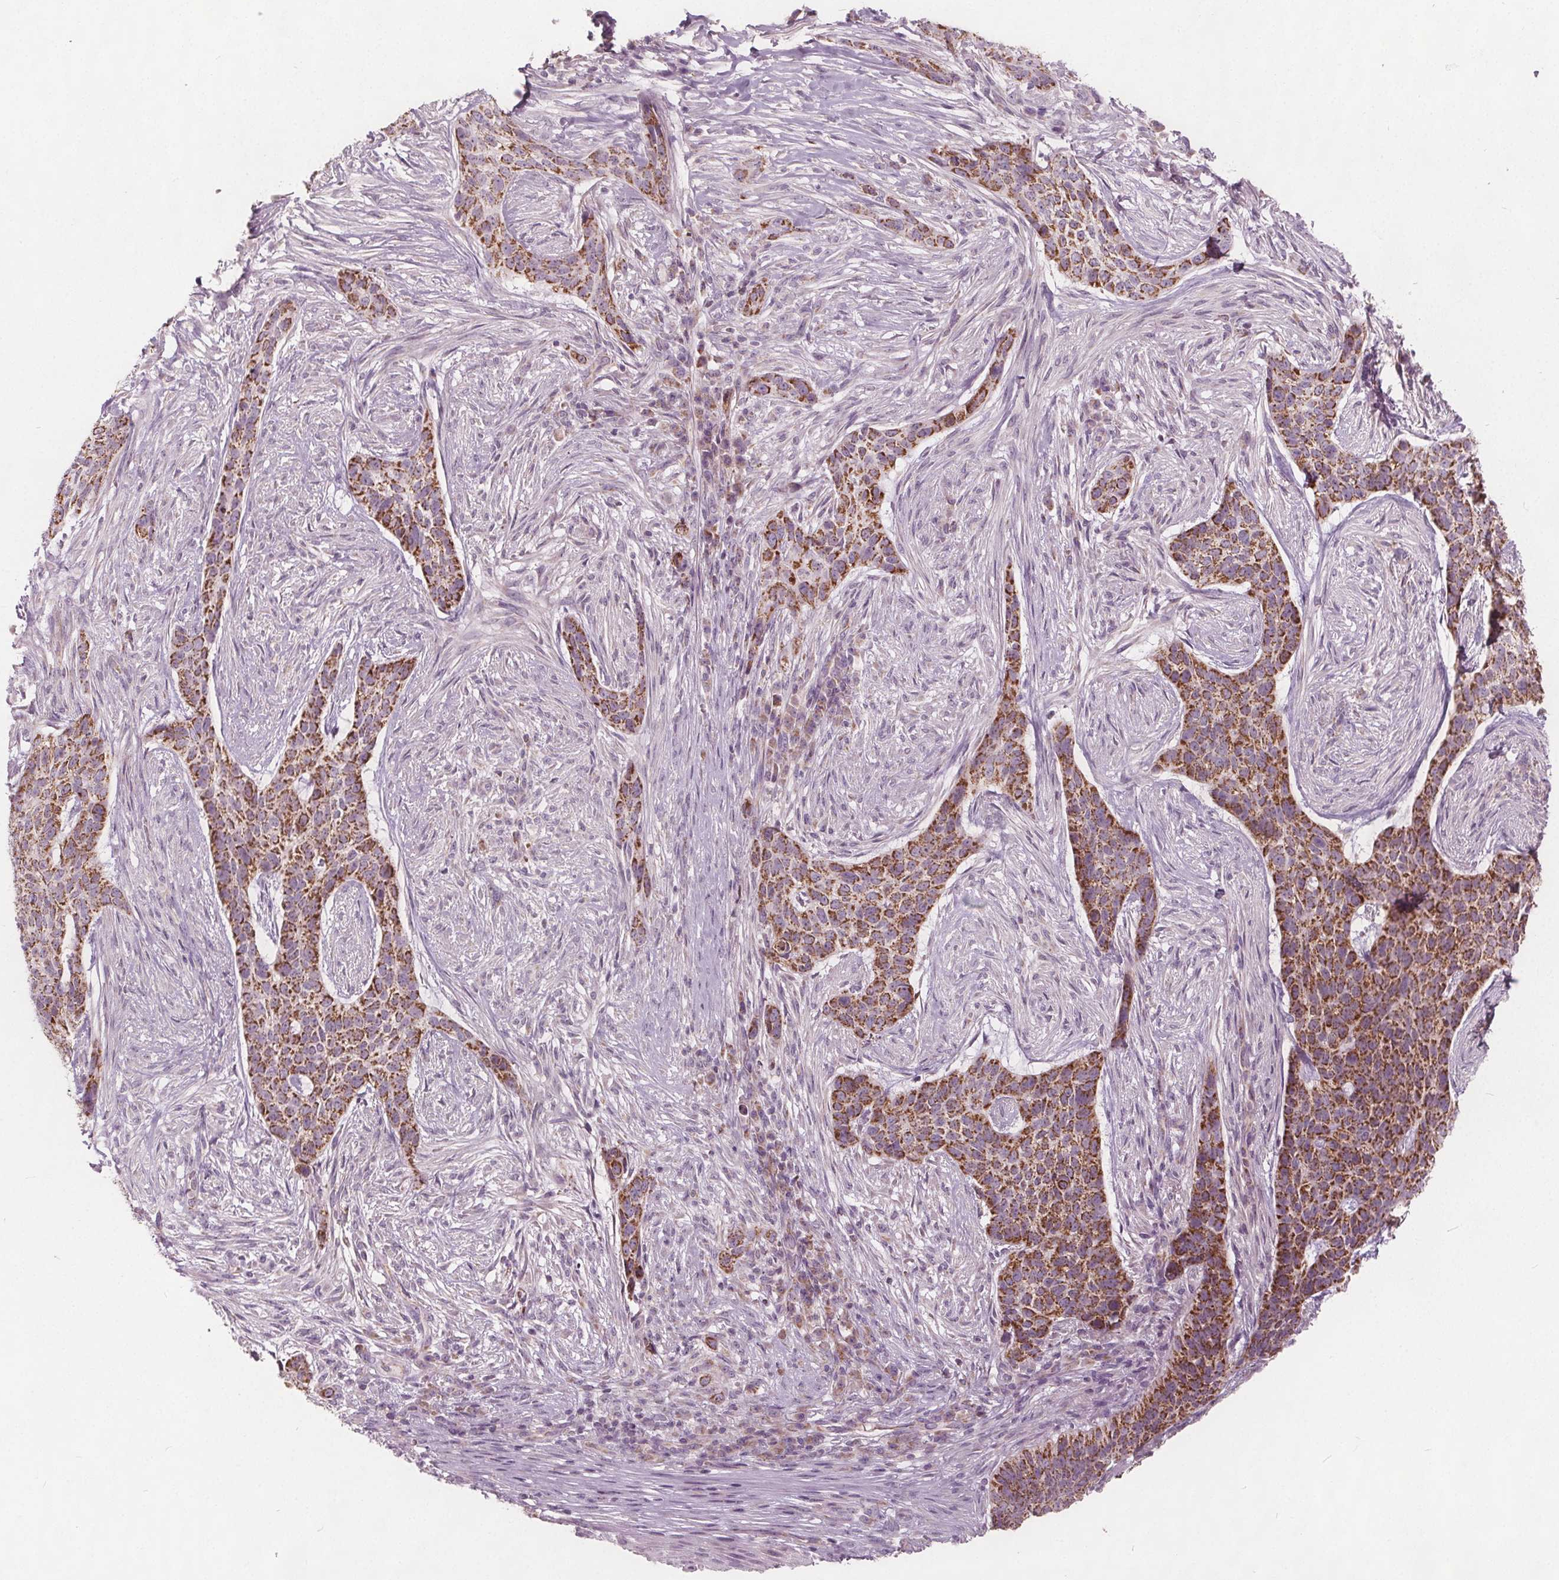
{"staining": {"intensity": "moderate", "quantity": ">75%", "location": "cytoplasmic/membranous"}, "tissue": "skin cancer", "cell_type": "Tumor cells", "image_type": "cancer", "snomed": [{"axis": "morphology", "description": "Basal cell carcinoma"}, {"axis": "topography", "description": "Skin"}], "caption": "Immunohistochemistry photomicrograph of human skin cancer stained for a protein (brown), which displays medium levels of moderate cytoplasmic/membranous expression in about >75% of tumor cells.", "gene": "ECI2", "patient": {"sex": "female", "age": 69}}